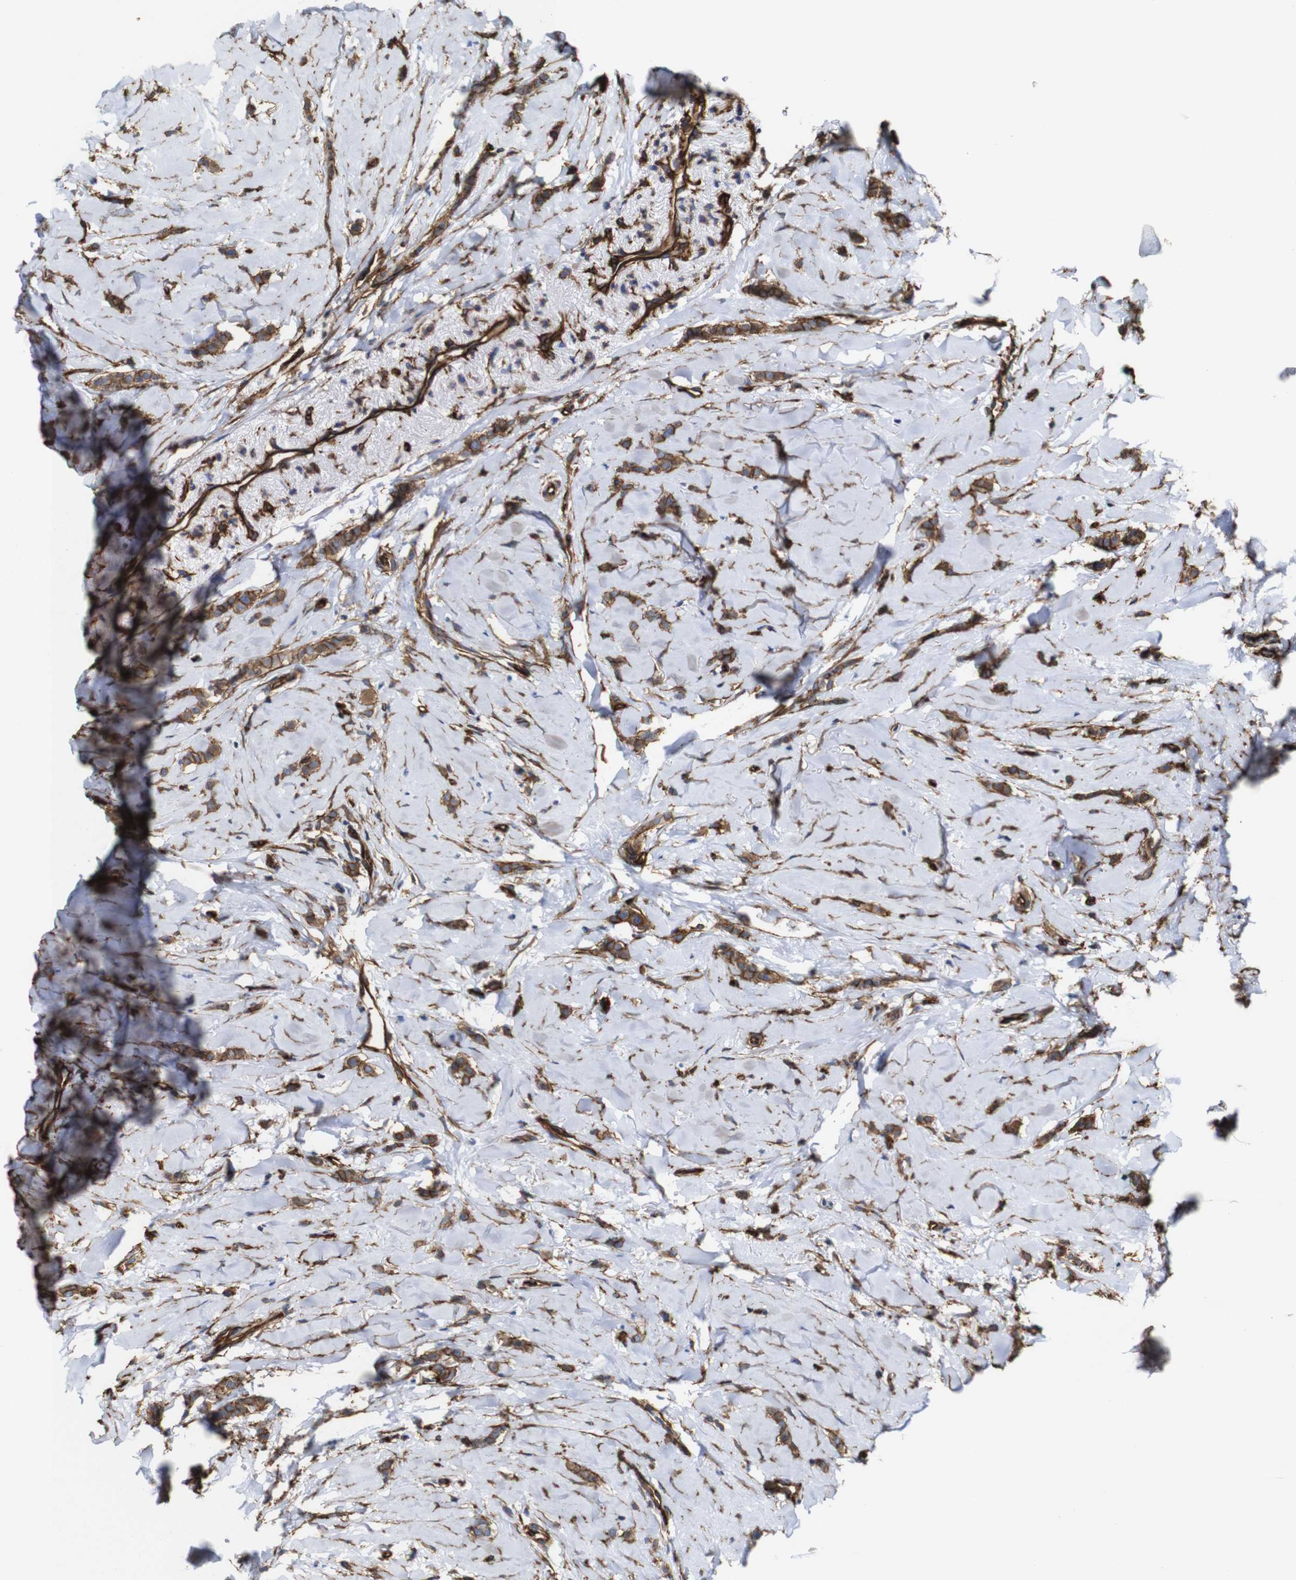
{"staining": {"intensity": "moderate", "quantity": ">75%", "location": "cytoplasmic/membranous"}, "tissue": "breast cancer", "cell_type": "Tumor cells", "image_type": "cancer", "snomed": [{"axis": "morphology", "description": "Lobular carcinoma"}, {"axis": "topography", "description": "Skin"}, {"axis": "topography", "description": "Breast"}], "caption": "Immunohistochemical staining of human breast cancer (lobular carcinoma) shows medium levels of moderate cytoplasmic/membranous protein staining in approximately >75% of tumor cells.", "gene": "SPTBN1", "patient": {"sex": "female", "age": 46}}